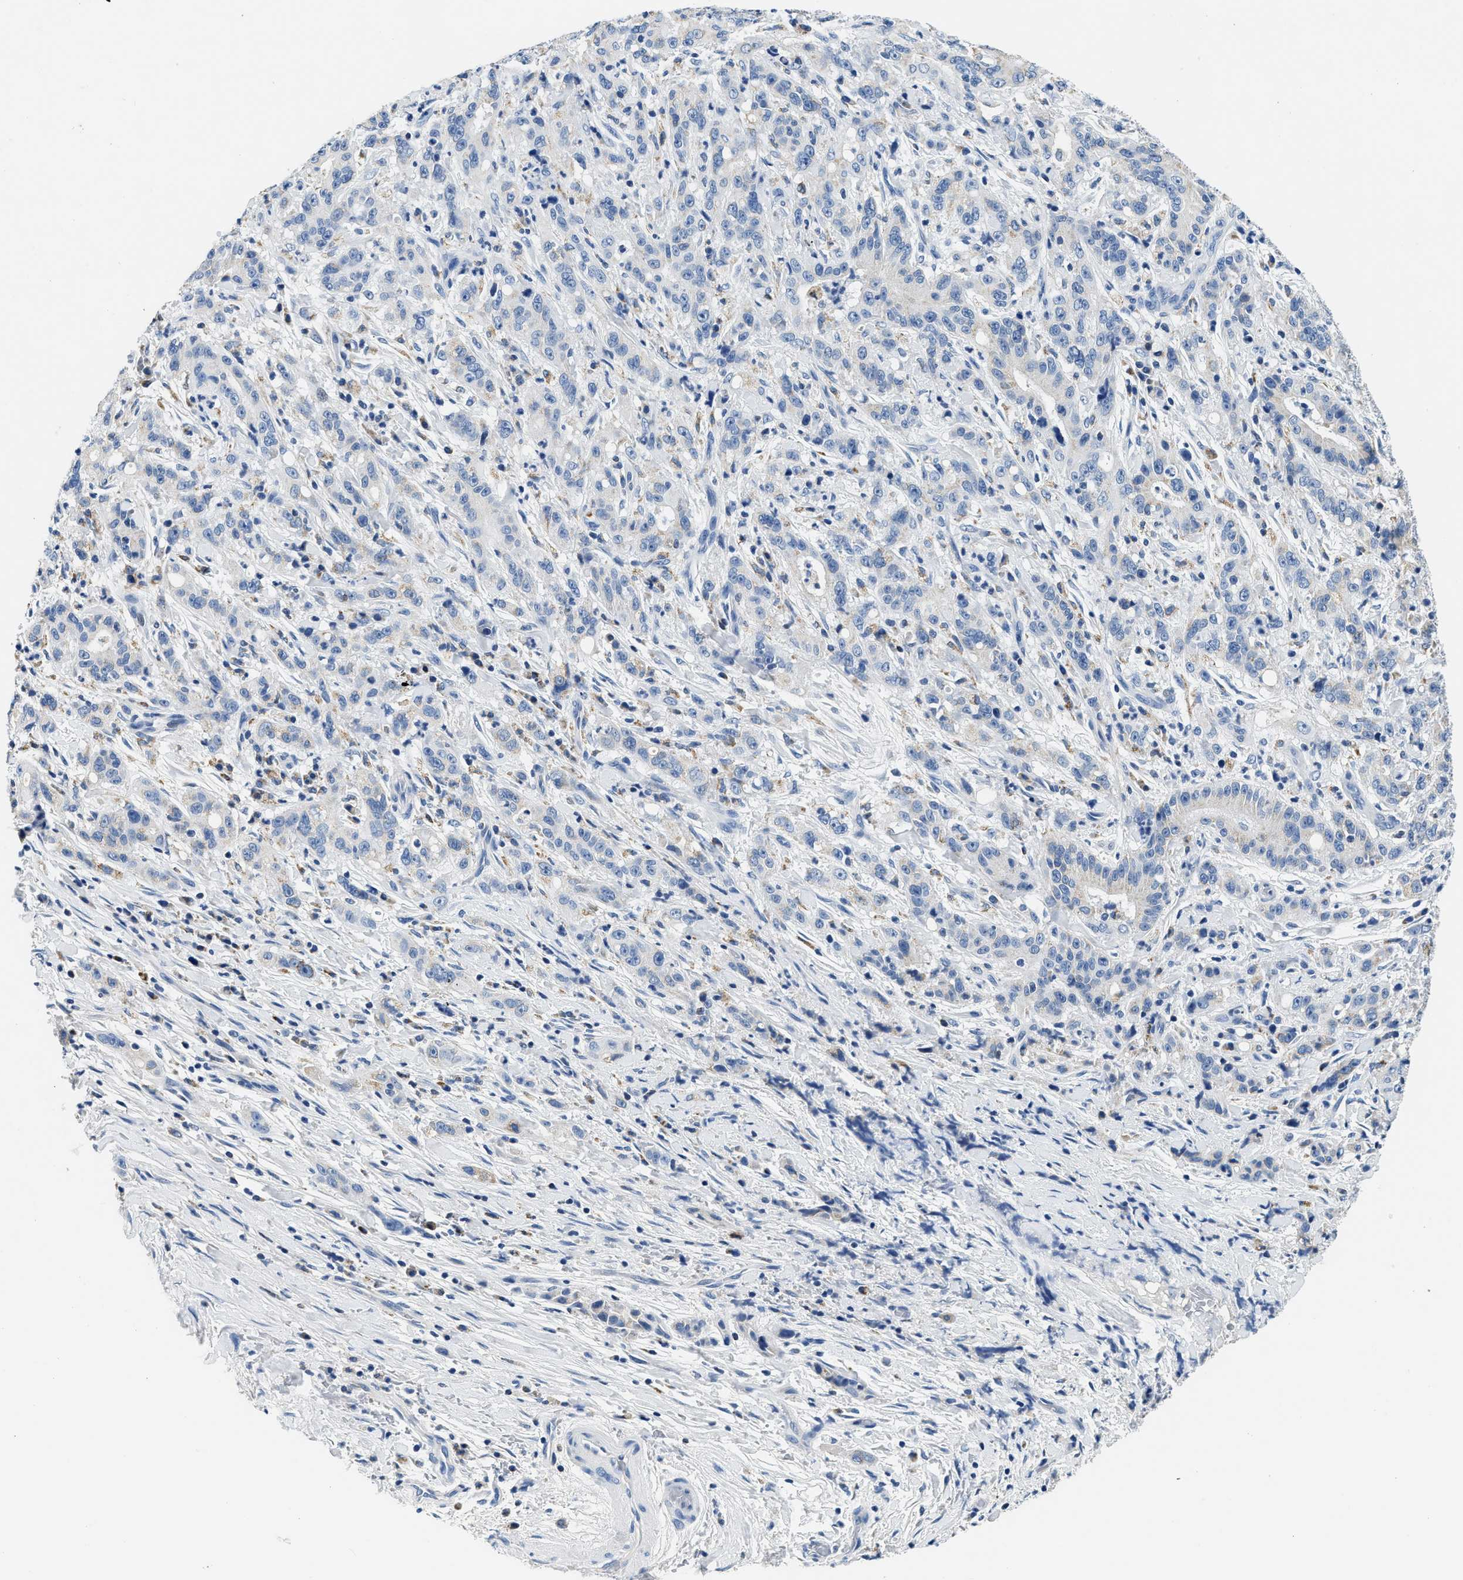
{"staining": {"intensity": "negative", "quantity": "none", "location": "none"}, "tissue": "liver cancer", "cell_type": "Tumor cells", "image_type": "cancer", "snomed": [{"axis": "morphology", "description": "Cholangiocarcinoma"}, {"axis": "topography", "description": "Liver"}], "caption": "The IHC micrograph has no significant staining in tumor cells of liver cancer (cholangiocarcinoma) tissue.", "gene": "PCK2", "patient": {"sex": "female", "age": 38}}